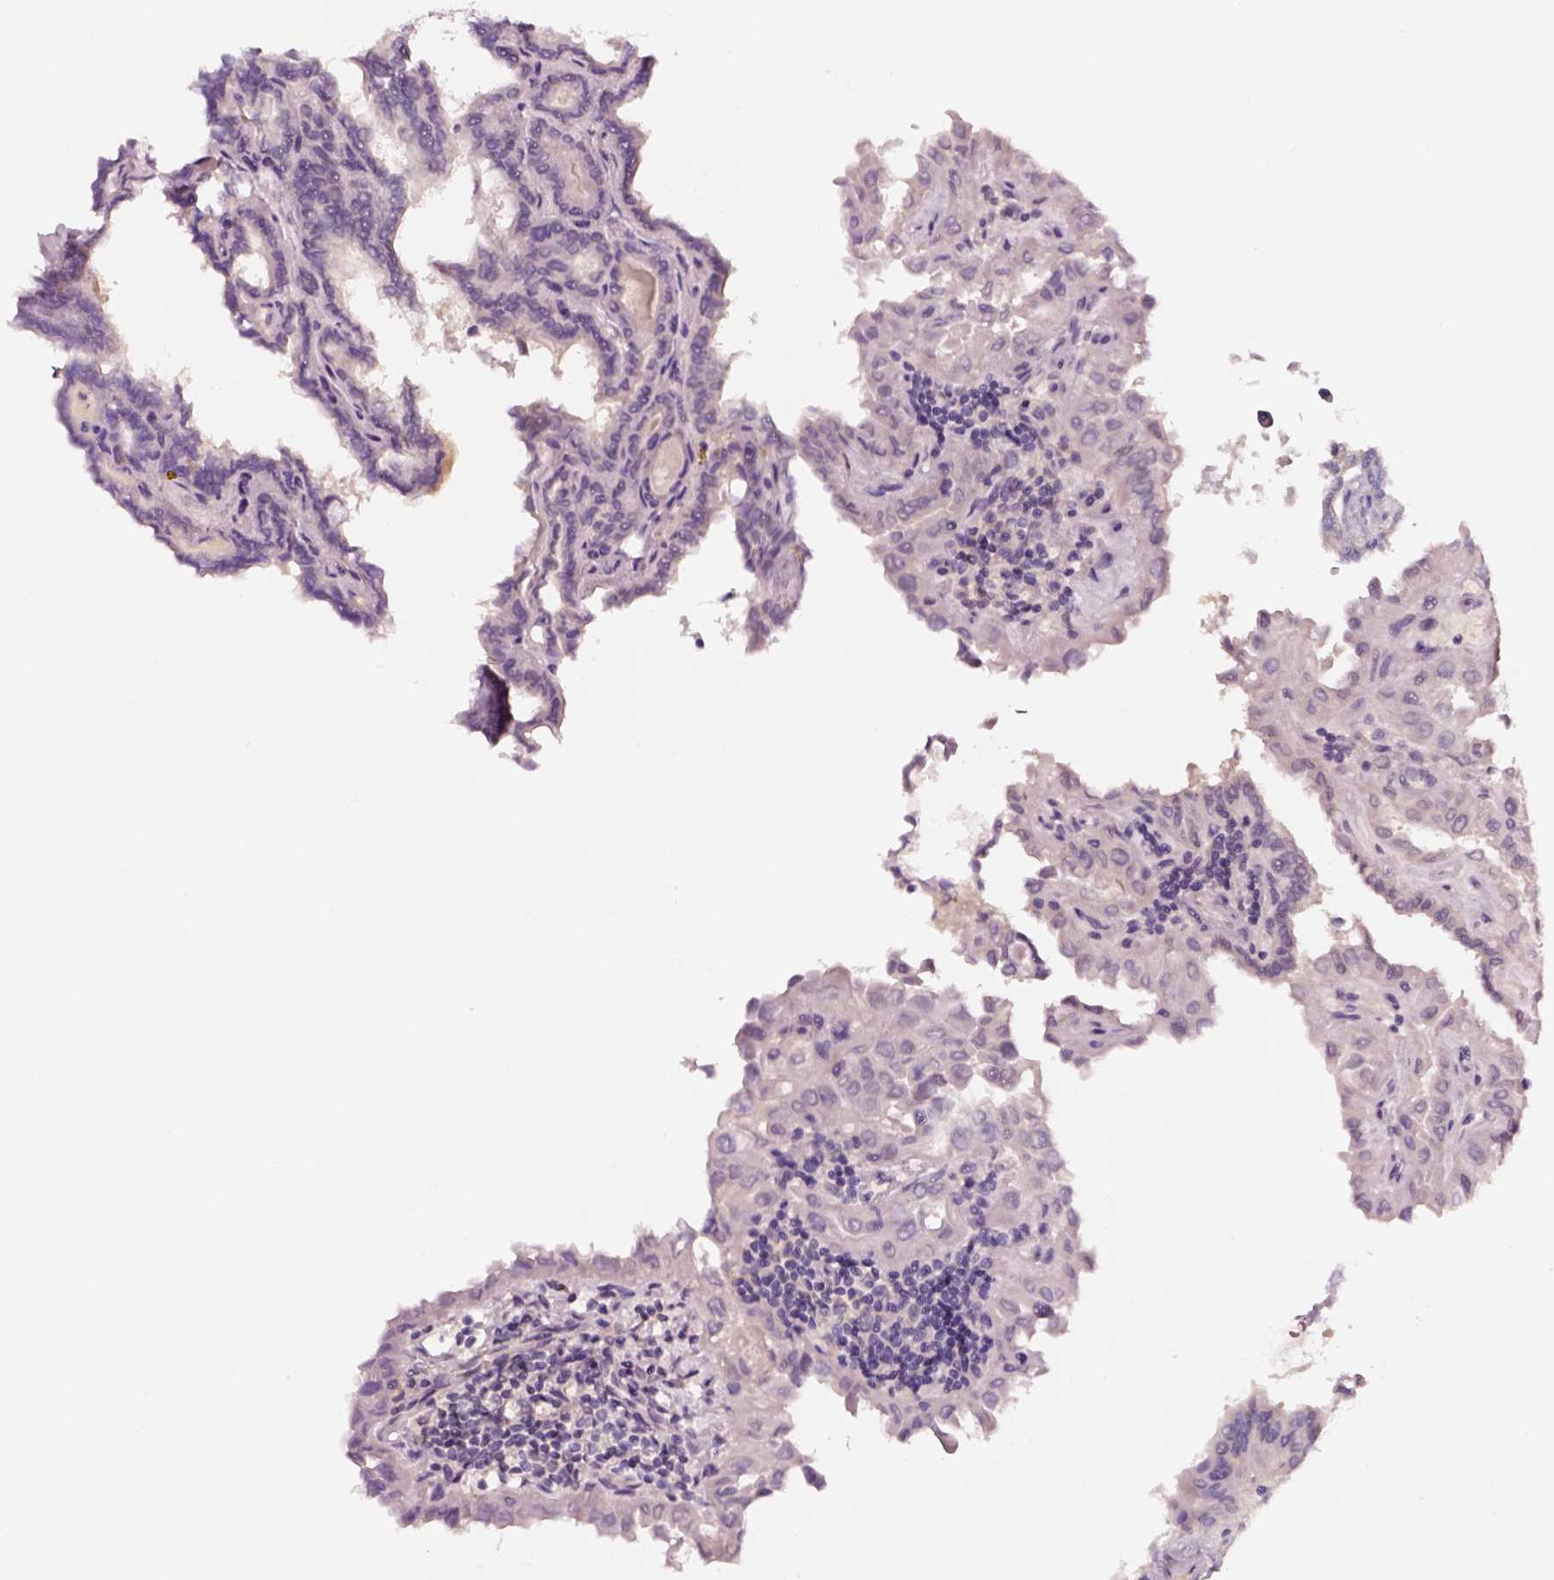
{"staining": {"intensity": "negative", "quantity": "none", "location": "none"}, "tissue": "thyroid cancer", "cell_type": "Tumor cells", "image_type": "cancer", "snomed": [{"axis": "morphology", "description": "Papillary adenocarcinoma, NOS"}, {"axis": "topography", "description": "Thyroid gland"}], "caption": "Tumor cells show no significant protein staining in thyroid cancer (papillary adenocarcinoma).", "gene": "SMIM17", "patient": {"sex": "female", "age": 46}}